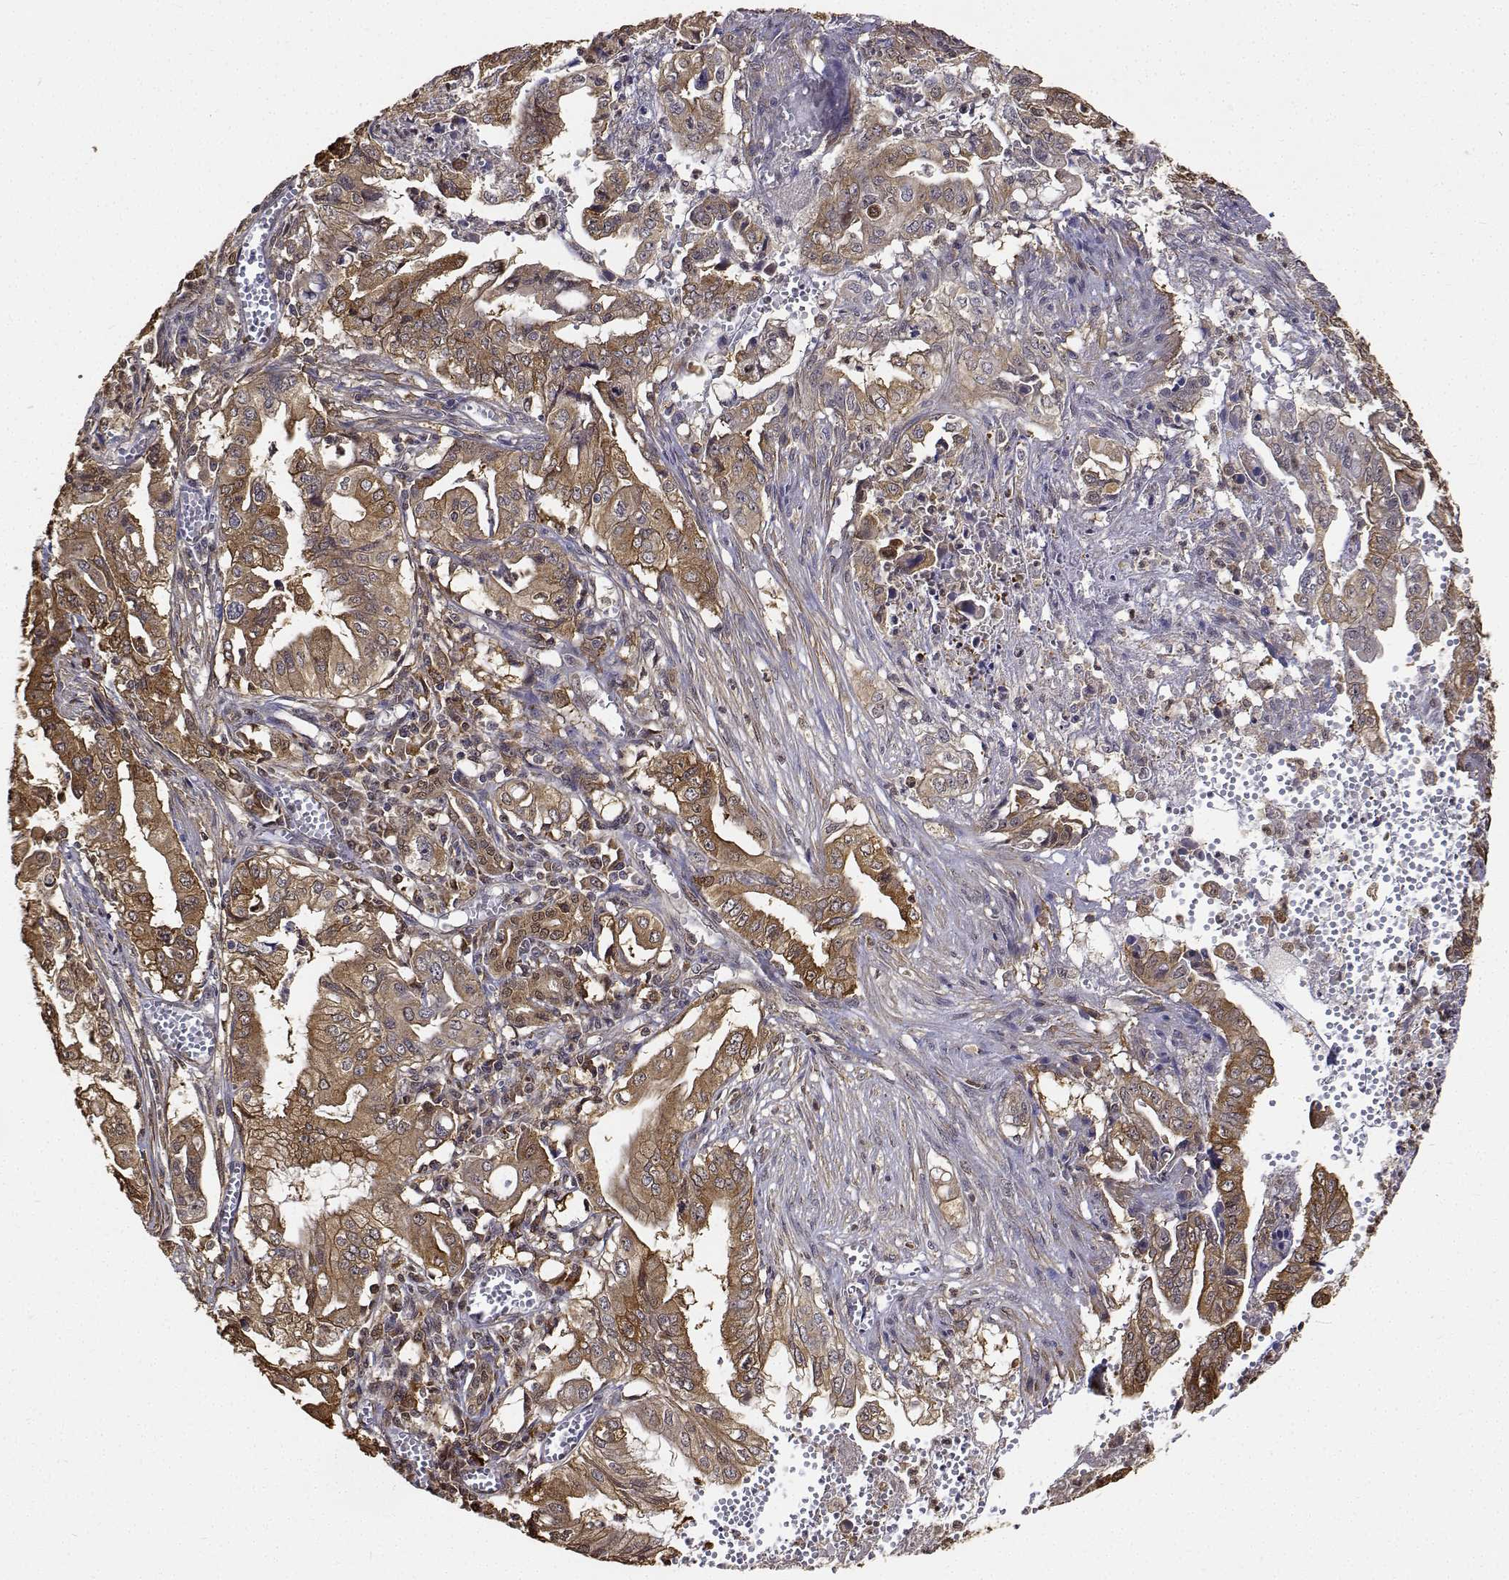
{"staining": {"intensity": "moderate", "quantity": ">75%", "location": "cytoplasmic/membranous"}, "tissue": "pancreatic cancer", "cell_type": "Tumor cells", "image_type": "cancer", "snomed": [{"axis": "morphology", "description": "Adenocarcinoma, NOS"}, {"axis": "topography", "description": "Pancreas"}], "caption": "Immunohistochemical staining of human adenocarcinoma (pancreatic) exhibits medium levels of moderate cytoplasmic/membranous positivity in about >75% of tumor cells.", "gene": "PCID2", "patient": {"sex": "male", "age": 68}}